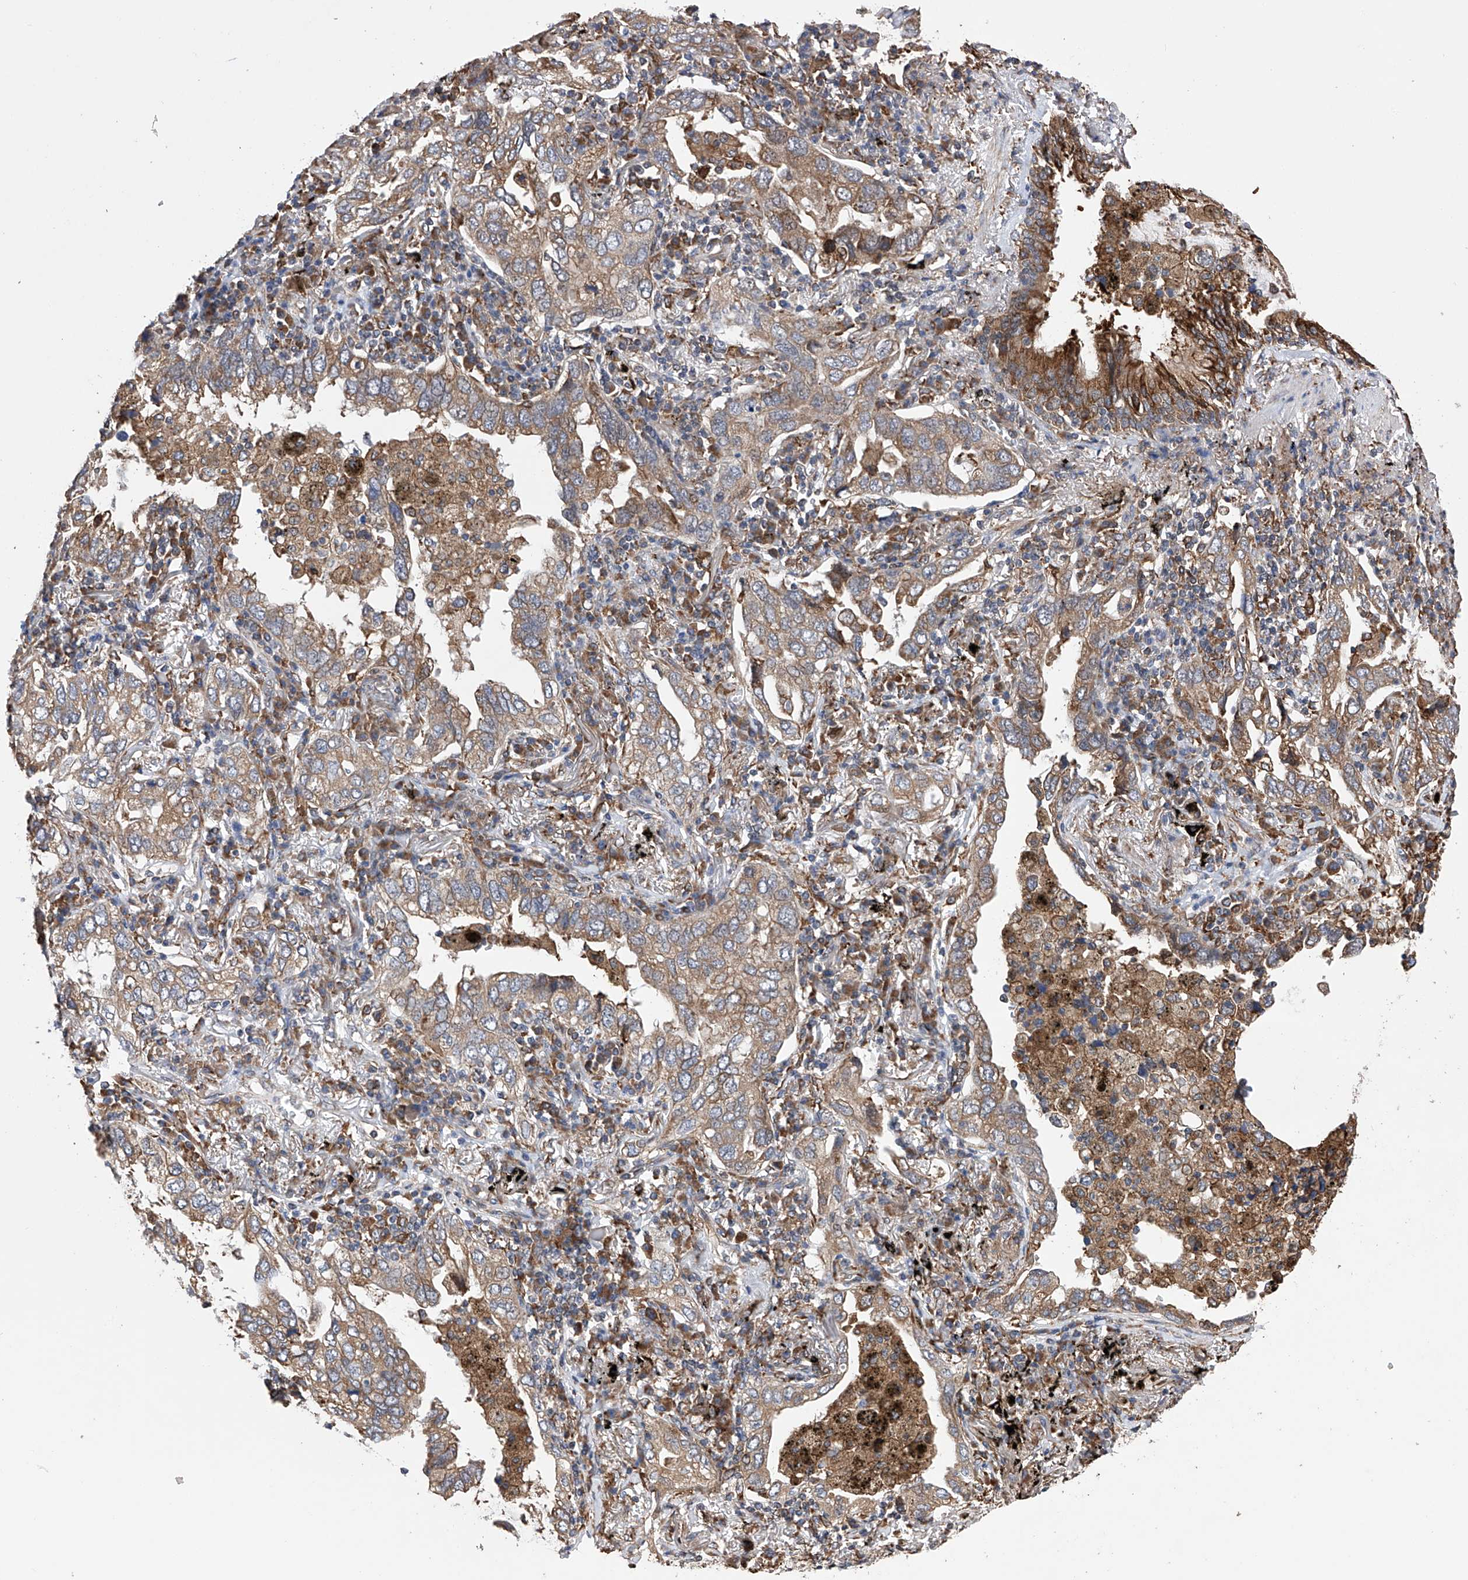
{"staining": {"intensity": "moderate", "quantity": ">75%", "location": "cytoplasmic/membranous"}, "tissue": "lung cancer", "cell_type": "Tumor cells", "image_type": "cancer", "snomed": [{"axis": "morphology", "description": "Adenocarcinoma, NOS"}, {"axis": "topography", "description": "Lung"}], "caption": "A high-resolution photomicrograph shows immunohistochemistry staining of lung adenocarcinoma, which shows moderate cytoplasmic/membranous positivity in approximately >75% of tumor cells.", "gene": "DNAH8", "patient": {"sex": "male", "age": 65}}